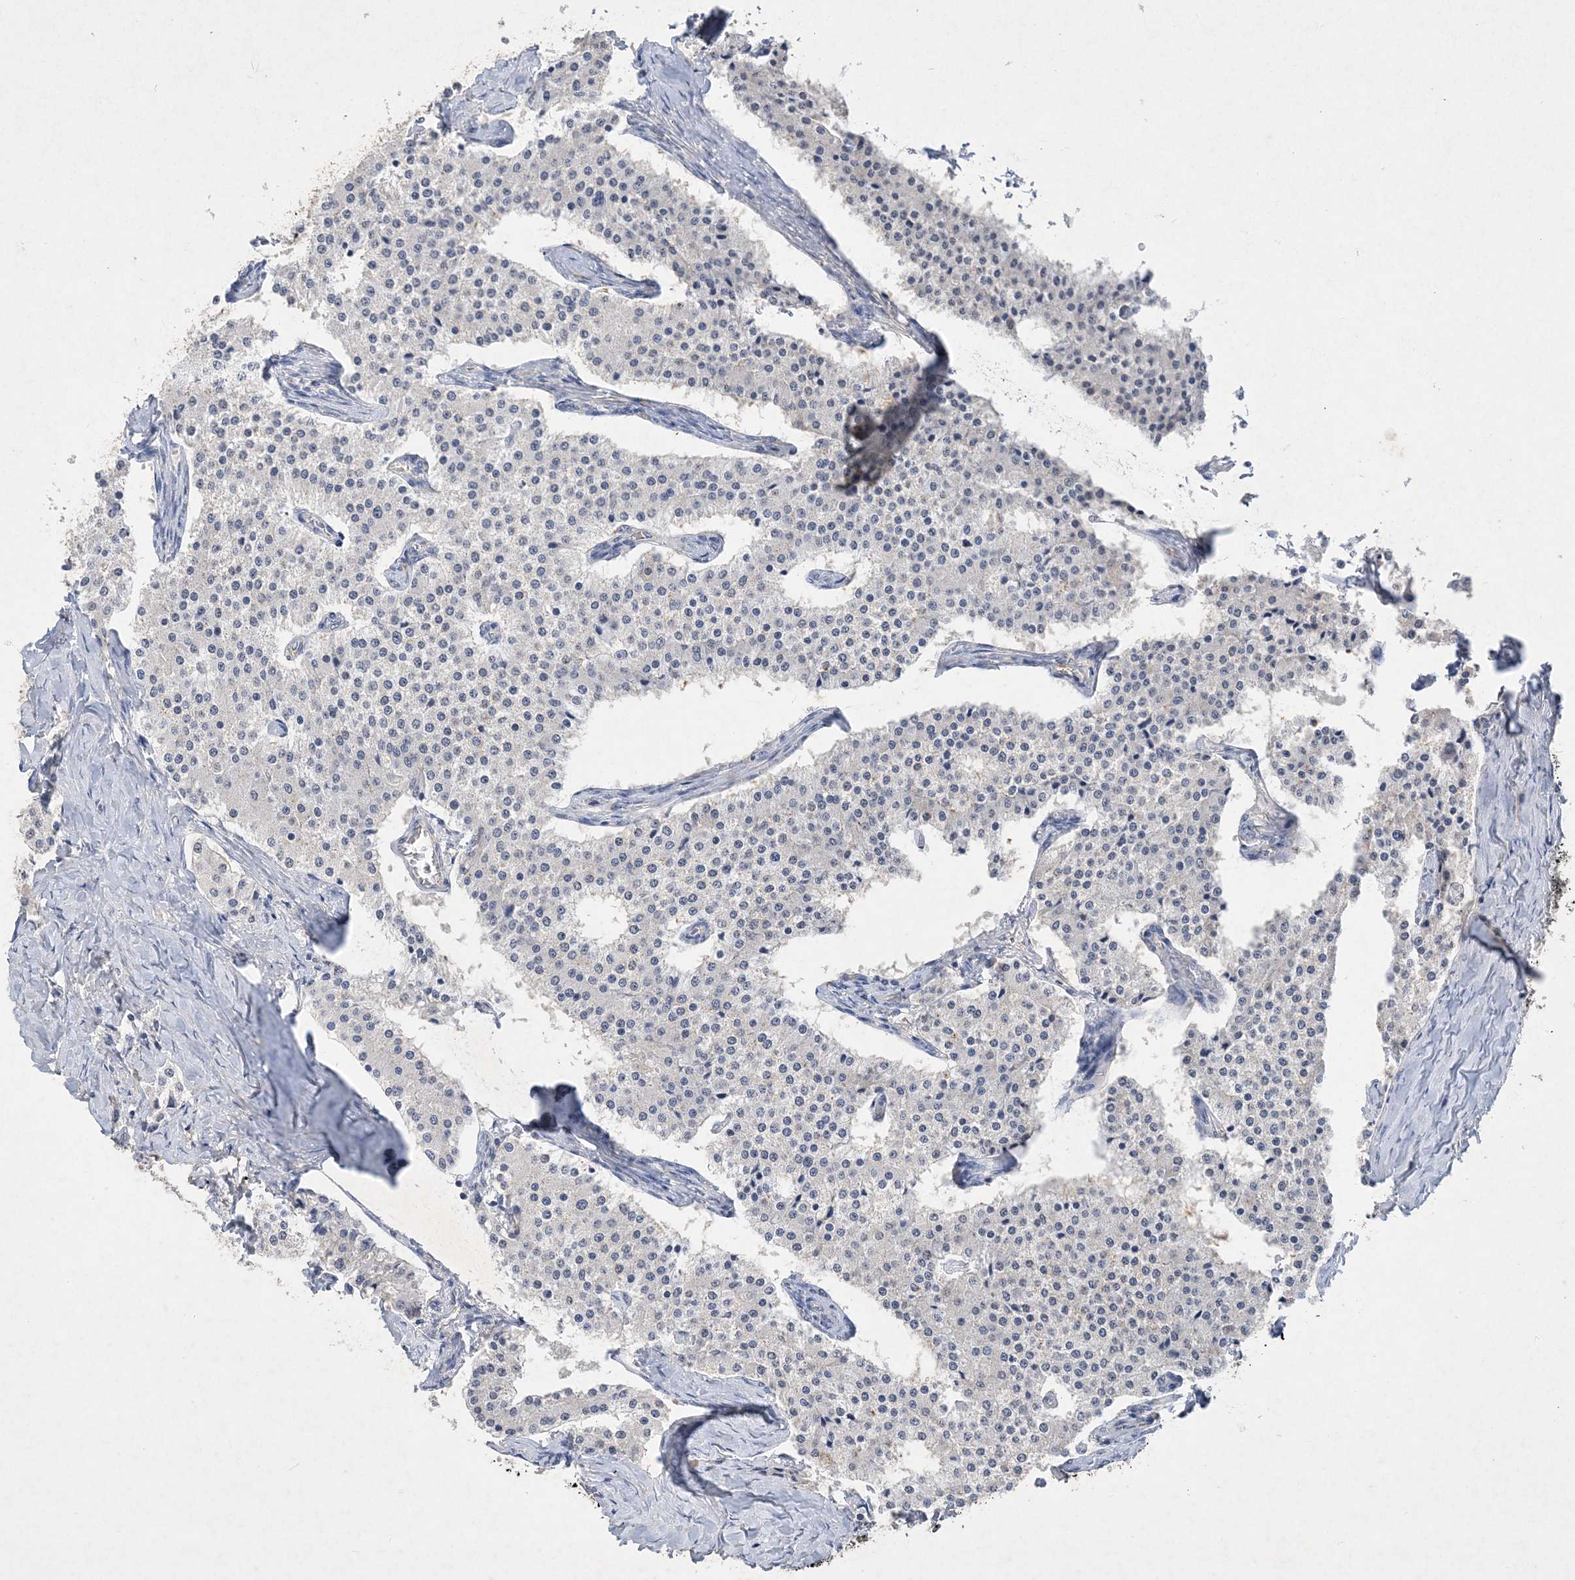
{"staining": {"intensity": "negative", "quantity": "none", "location": "none"}, "tissue": "carcinoid", "cell_type": "Tumor cells", "image_type": "cancer", "snomed": [{"axis": "morphology", "description": "Carcinoid, malignant, NOS"}, {"axis": "topography", "description": "Colon"}], "caption": "Immunohistochemistry (IHC) micrograph of malignant carcinoid stained for a protein (brown), which exhibits no staining in tumor cells.", "gene": "C11orf58", "patient": {"sex": "female", "age": 52}}